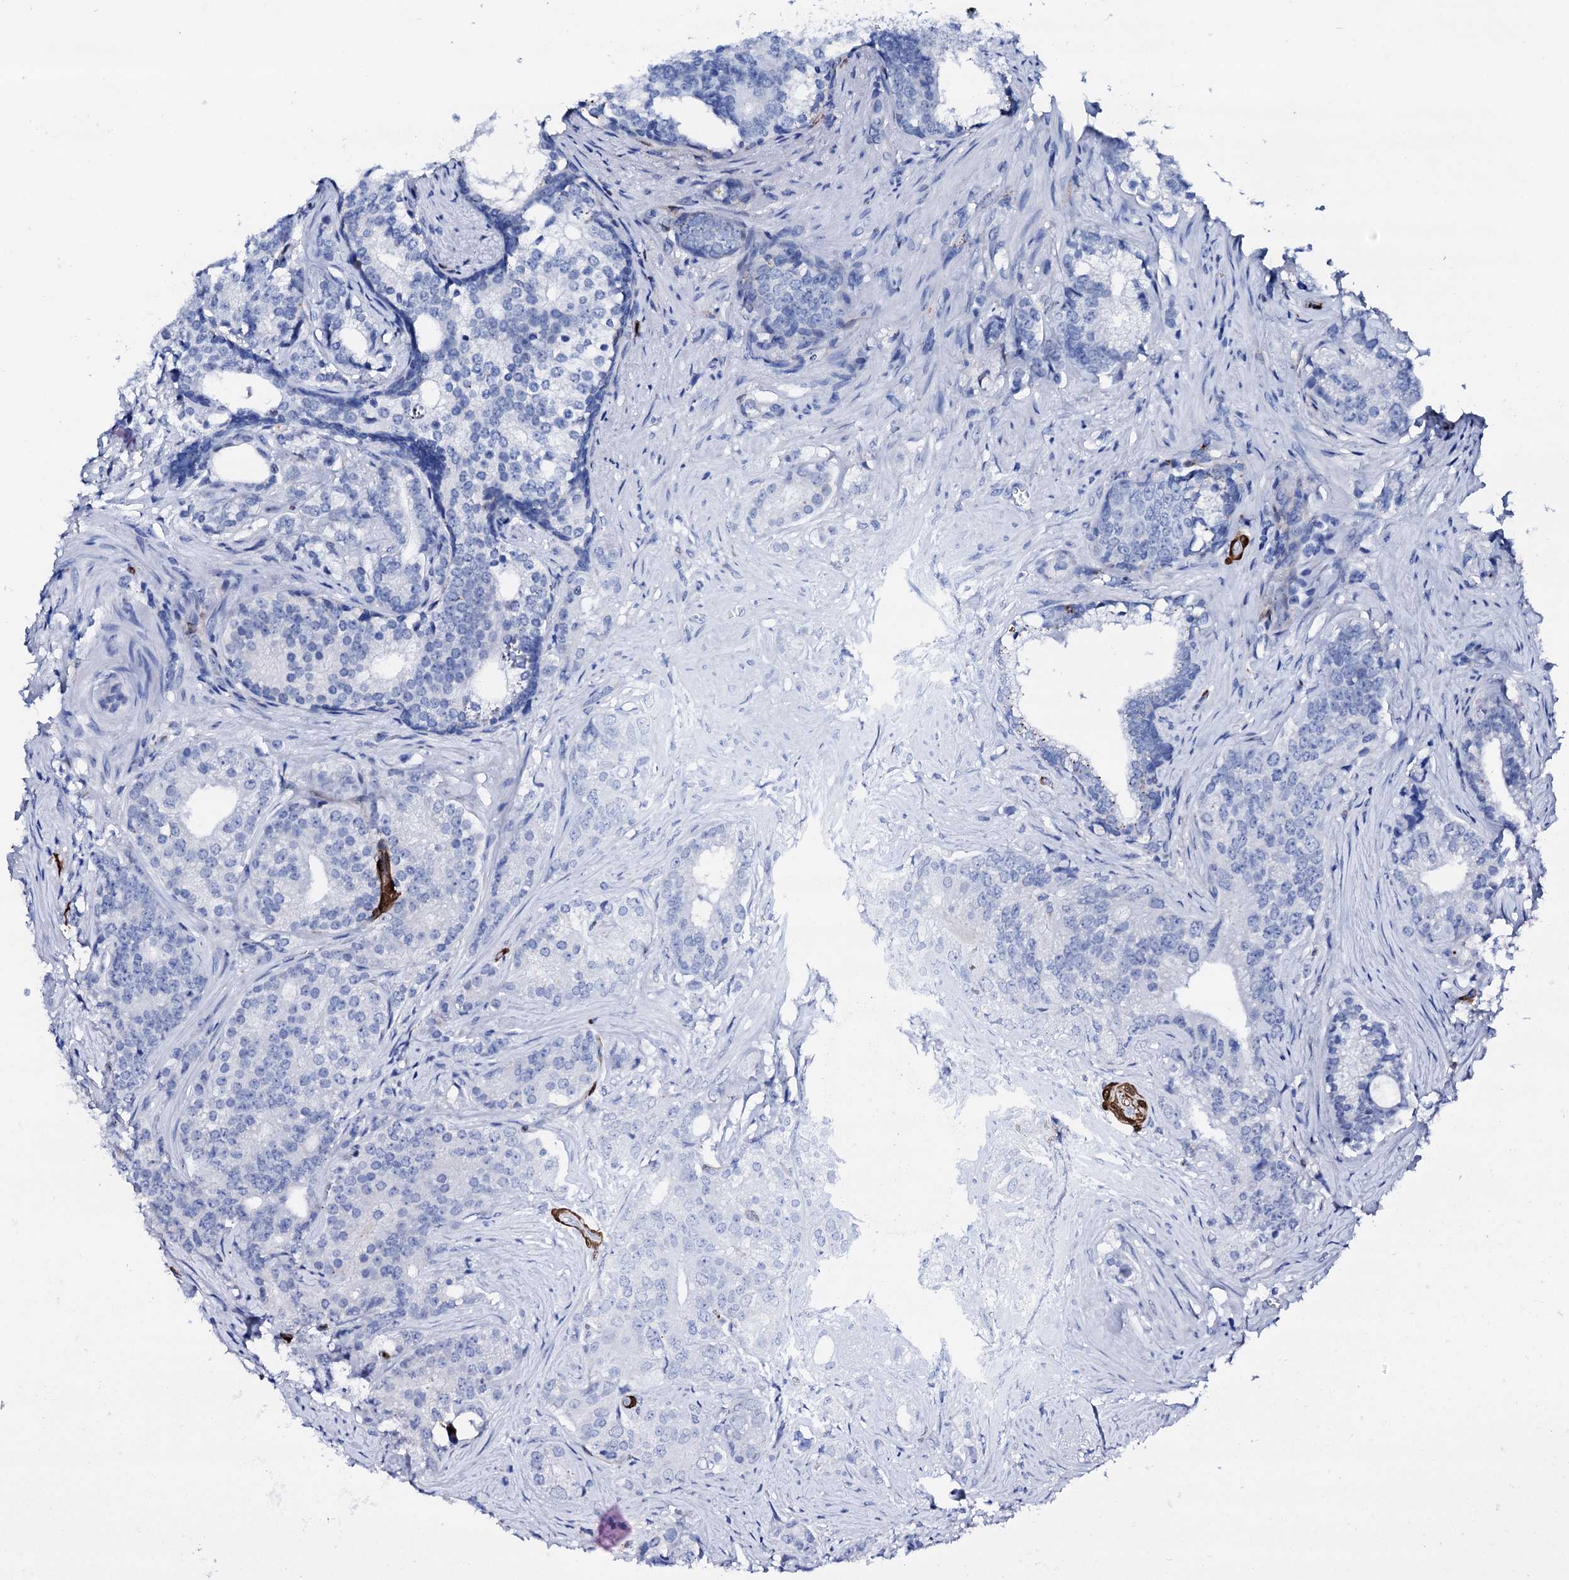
{"staining": {"intensity": "negative", "quantity": "none", "location": "none"}, "tissue": "prostate cancer", "cell_type": "Tumor cells", "image_type": "cancer", "snomed": [{"axis": "morphology", "description": "Adenocarcinoma, Low grade"}, {"axis": "topography", "description": "Prostate"}], "caption": "Immunohistochemistry (IHC) image of neoplastic tissue: prostate cancer (adenocarcinoma (low-grade)) stained with DAB (3,3'-diaminobenzidine) demonstrates no significant protein positivity in tumor cells.", "gene": "NRIP2", "patient": {"sex": "male", "age": 71}}